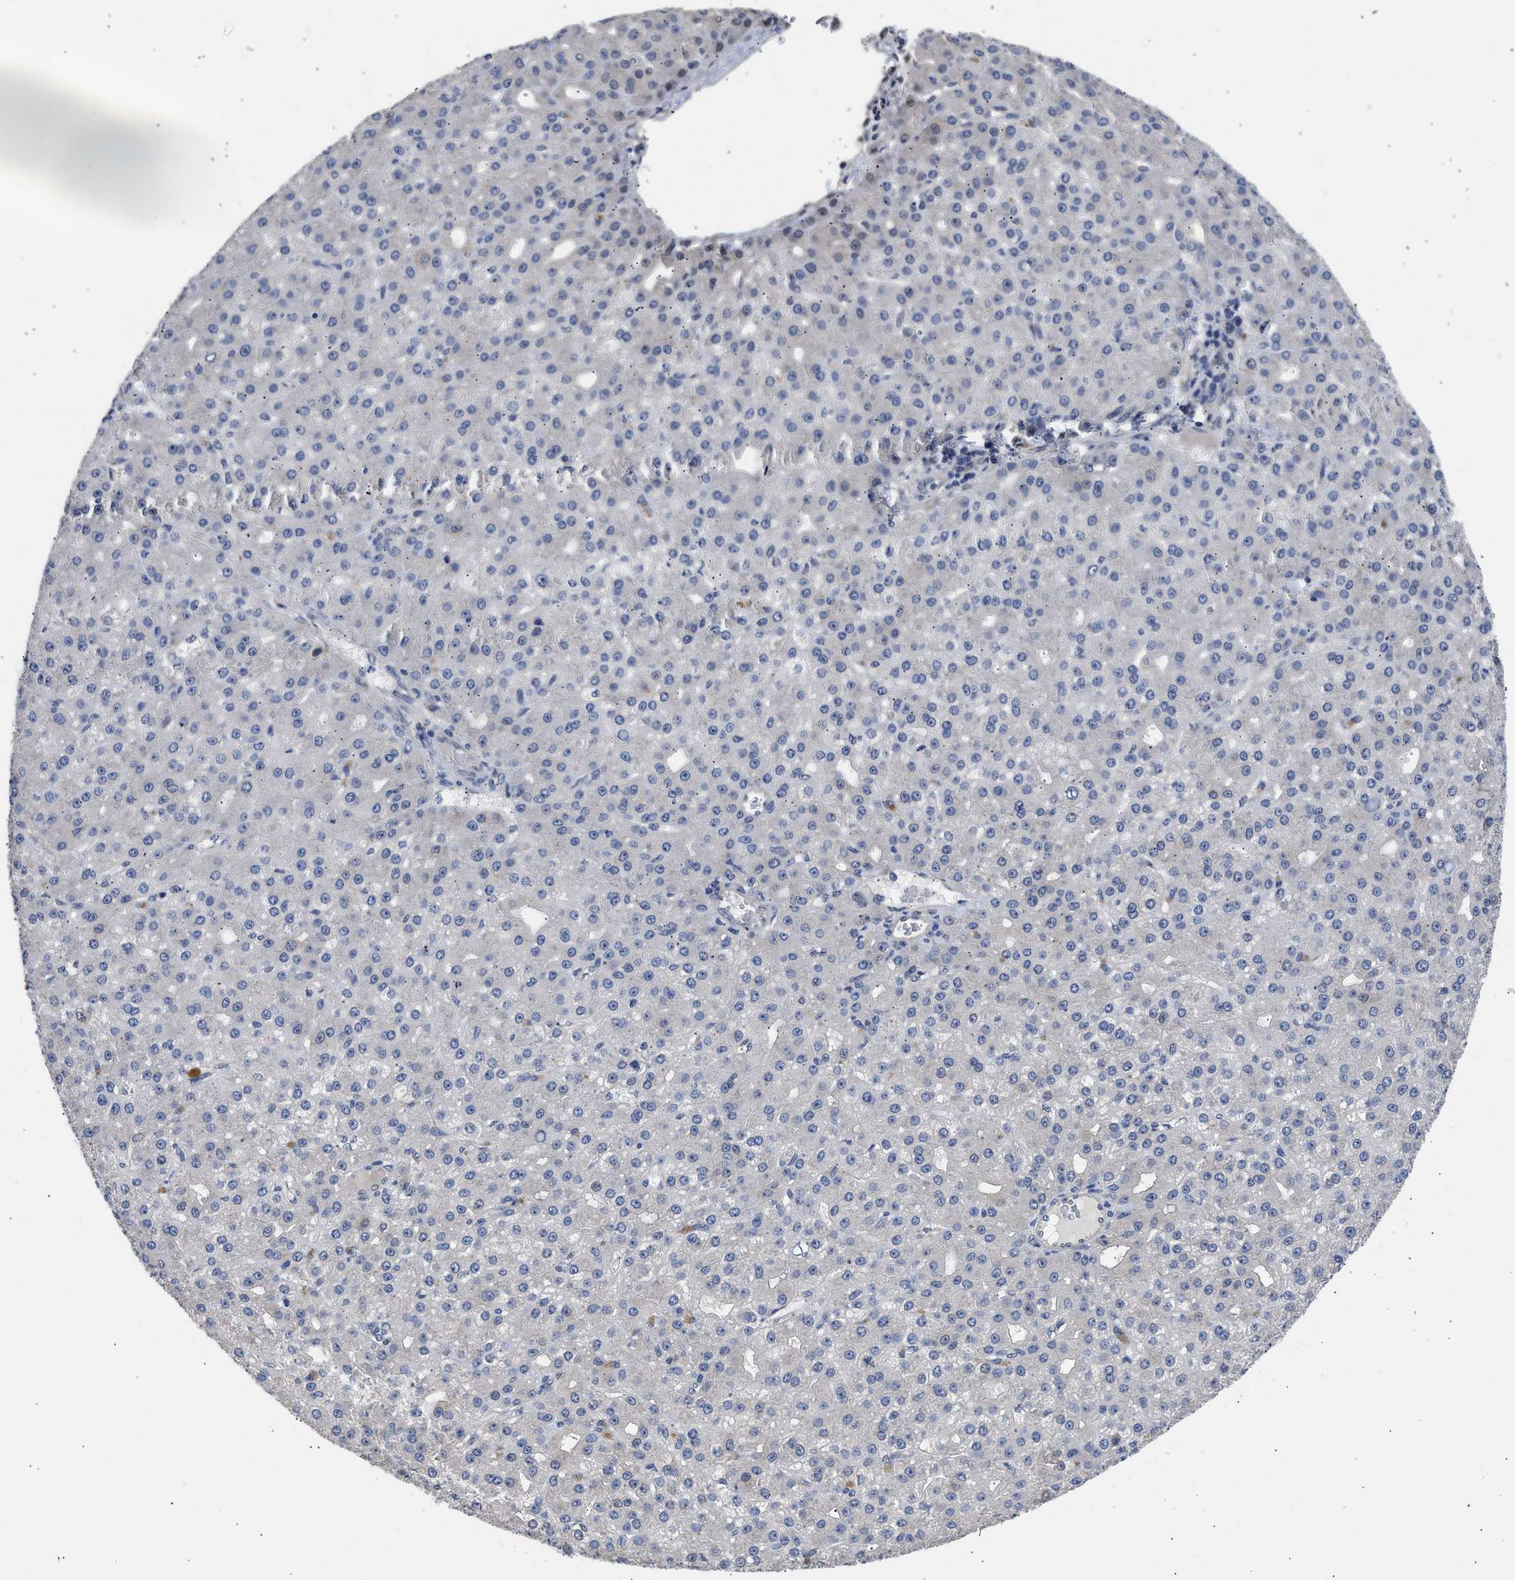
{"staining": {"intensity": "negative", "quantity": "none", "location": "none"}, "tissue": "liver cancer", "cell_type": "Tumor cells", "image_type": "cancer", "snomed": [{"axis": "morphology", "description": "Carcinoma, Hepatocellular, NOS"}, {"axis": "topography", "description": "Liver"}], "caption": "The histopathology image displays no significant staining in tumor cells of hepatocellular carcinoma (liver). The staining was performed using DAB (3,3'-diaminobenzidine) to visualize the protein expression in brown, while the nuclei were stained in blue with hematoxylin (Magnification: 20x).", "gene": "XPO5", "patient": {"sex": "male", "age": 67}}